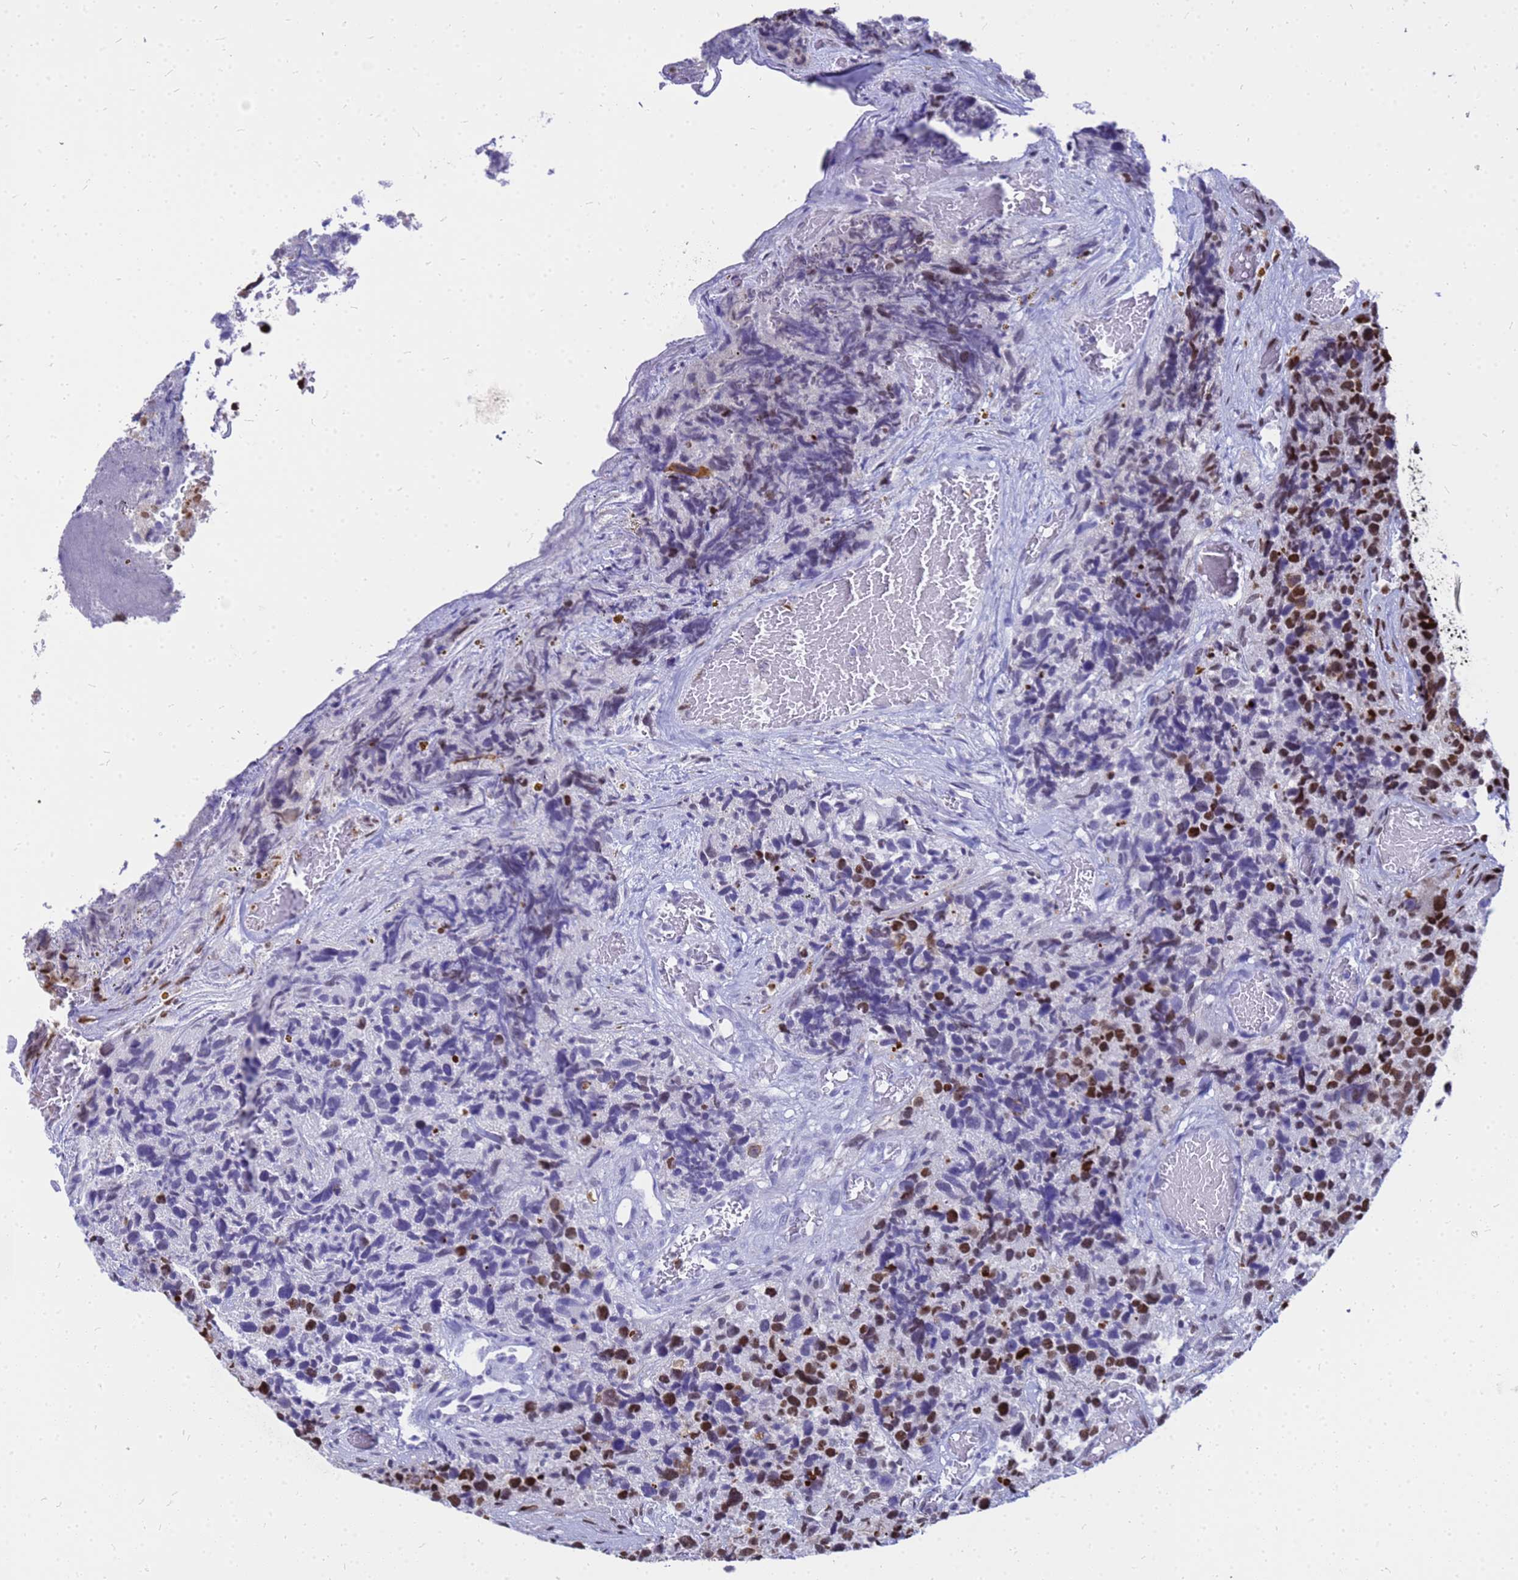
{"staining": {"intensity": "strong", "quantity": "<25%", "location": "nuclear"}, "tissue": "glioma", "cell_type": "Tumor cells", "image_type": "cancer", "snomed": [{"axis": "morphology", "description": "Glioma, malignant, High grade"}, {"axis": "topography", "description": "Brain"}], "caption": "Immunohistochemical staining of high-grade glioma (malignant) exhibits strong nuclear protein expression in about <25% of tumor cells.", "gene": "SART3", "patient": {"sex": "male", "age": 69}}